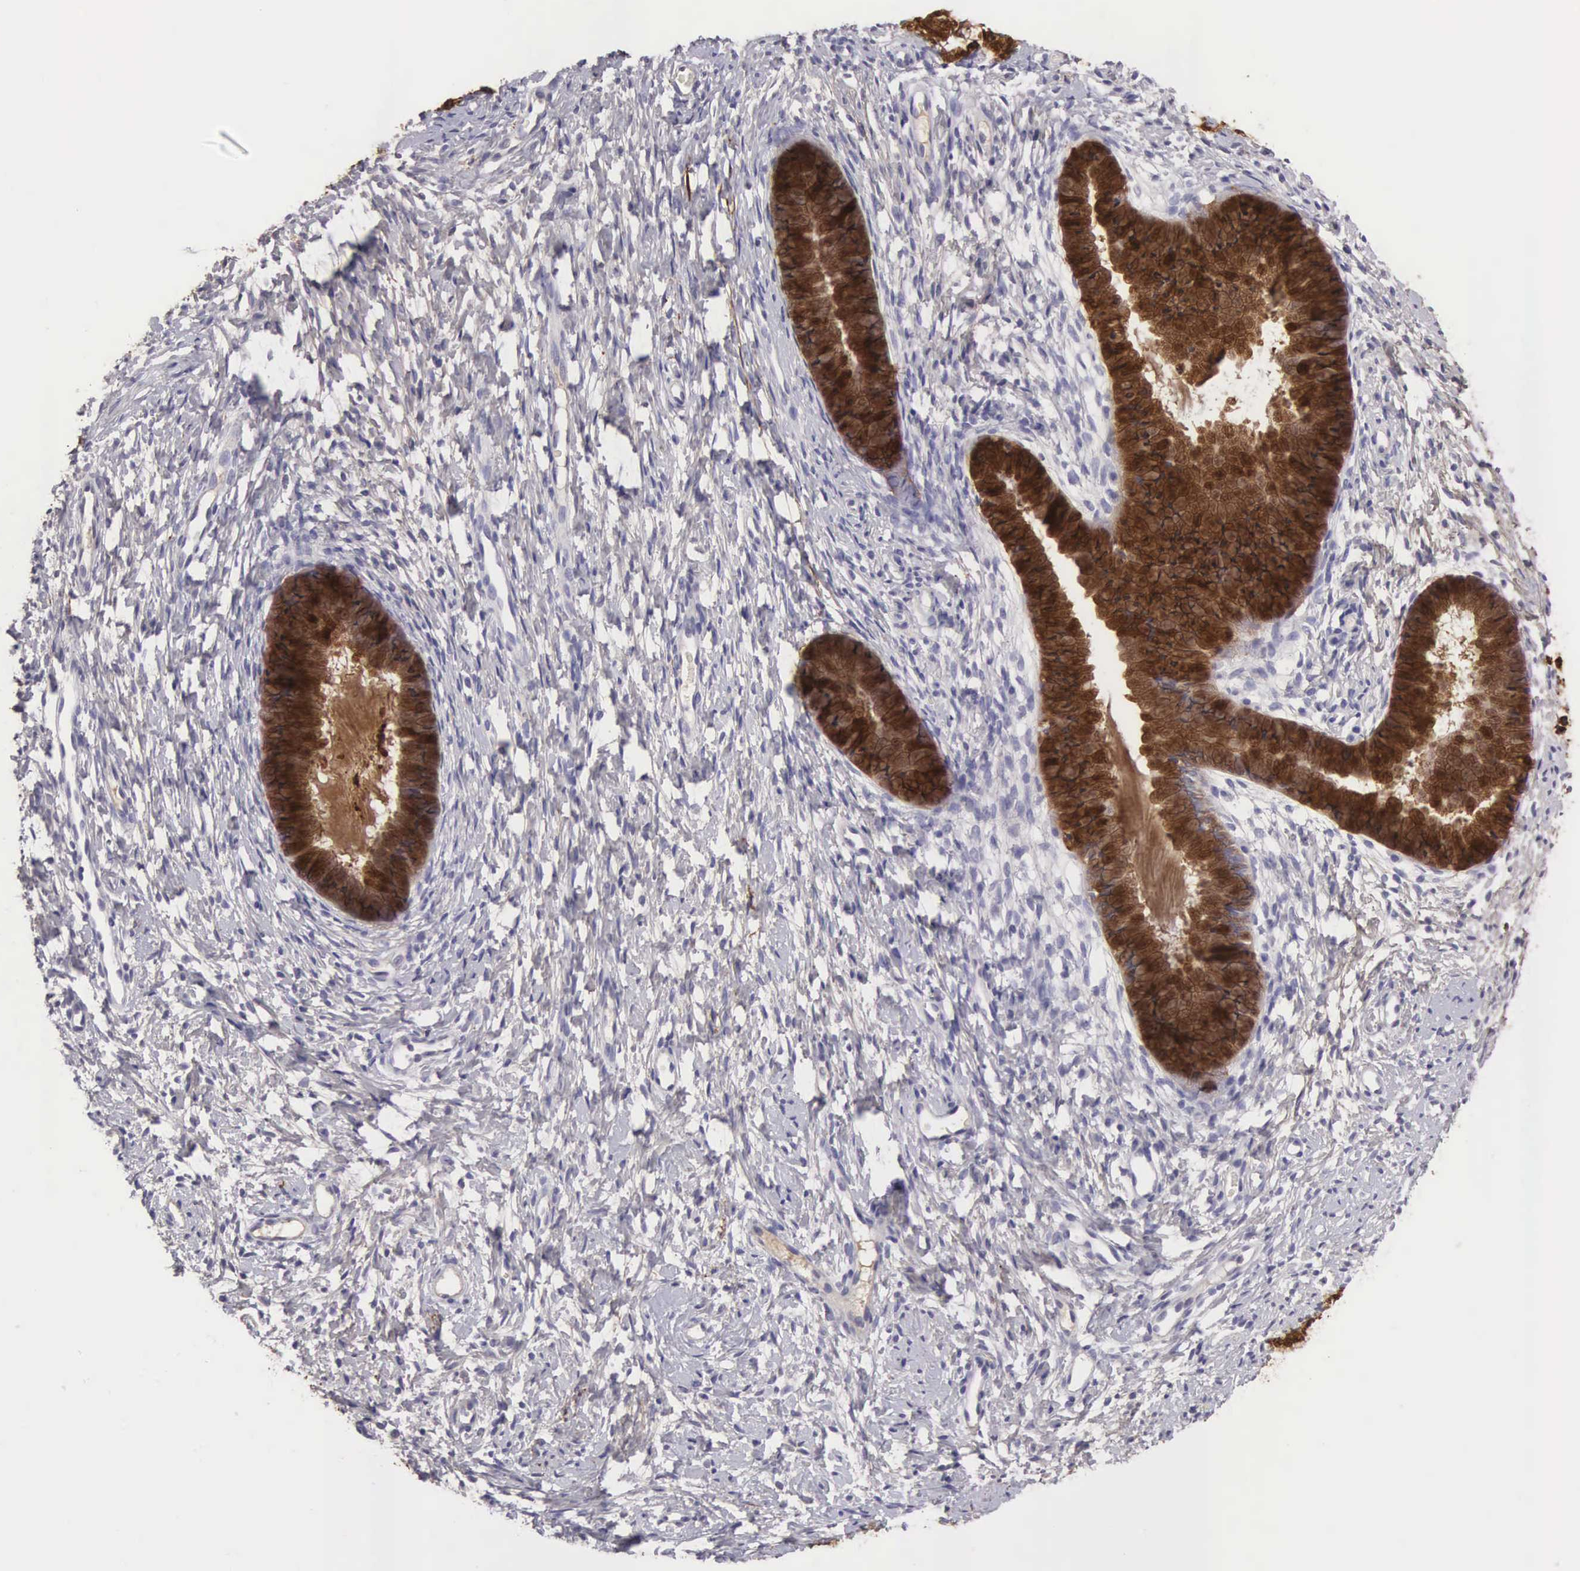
{"staining": {"intensity": "strong", "quantity": ">75%", "location": "cytoplasmic/membranous"}, "tissue": "cervix", "cell_type": "Glandular cells", "image_type": "normal", "snomed": [{"axis": "morphology", "description": "Normal tissue, NOS"}, {"axis": "topography", "description": "Cervix"}], "caption": "A brown stain highlights strong cytoplasmic/membranous positivity of a protein in glandular cells of benign cervix. The protein of interest is shown in brown color, while the nuclei are stained blue.", "gene": "CLU", "patient": {"sex": "female", "age": 82}}